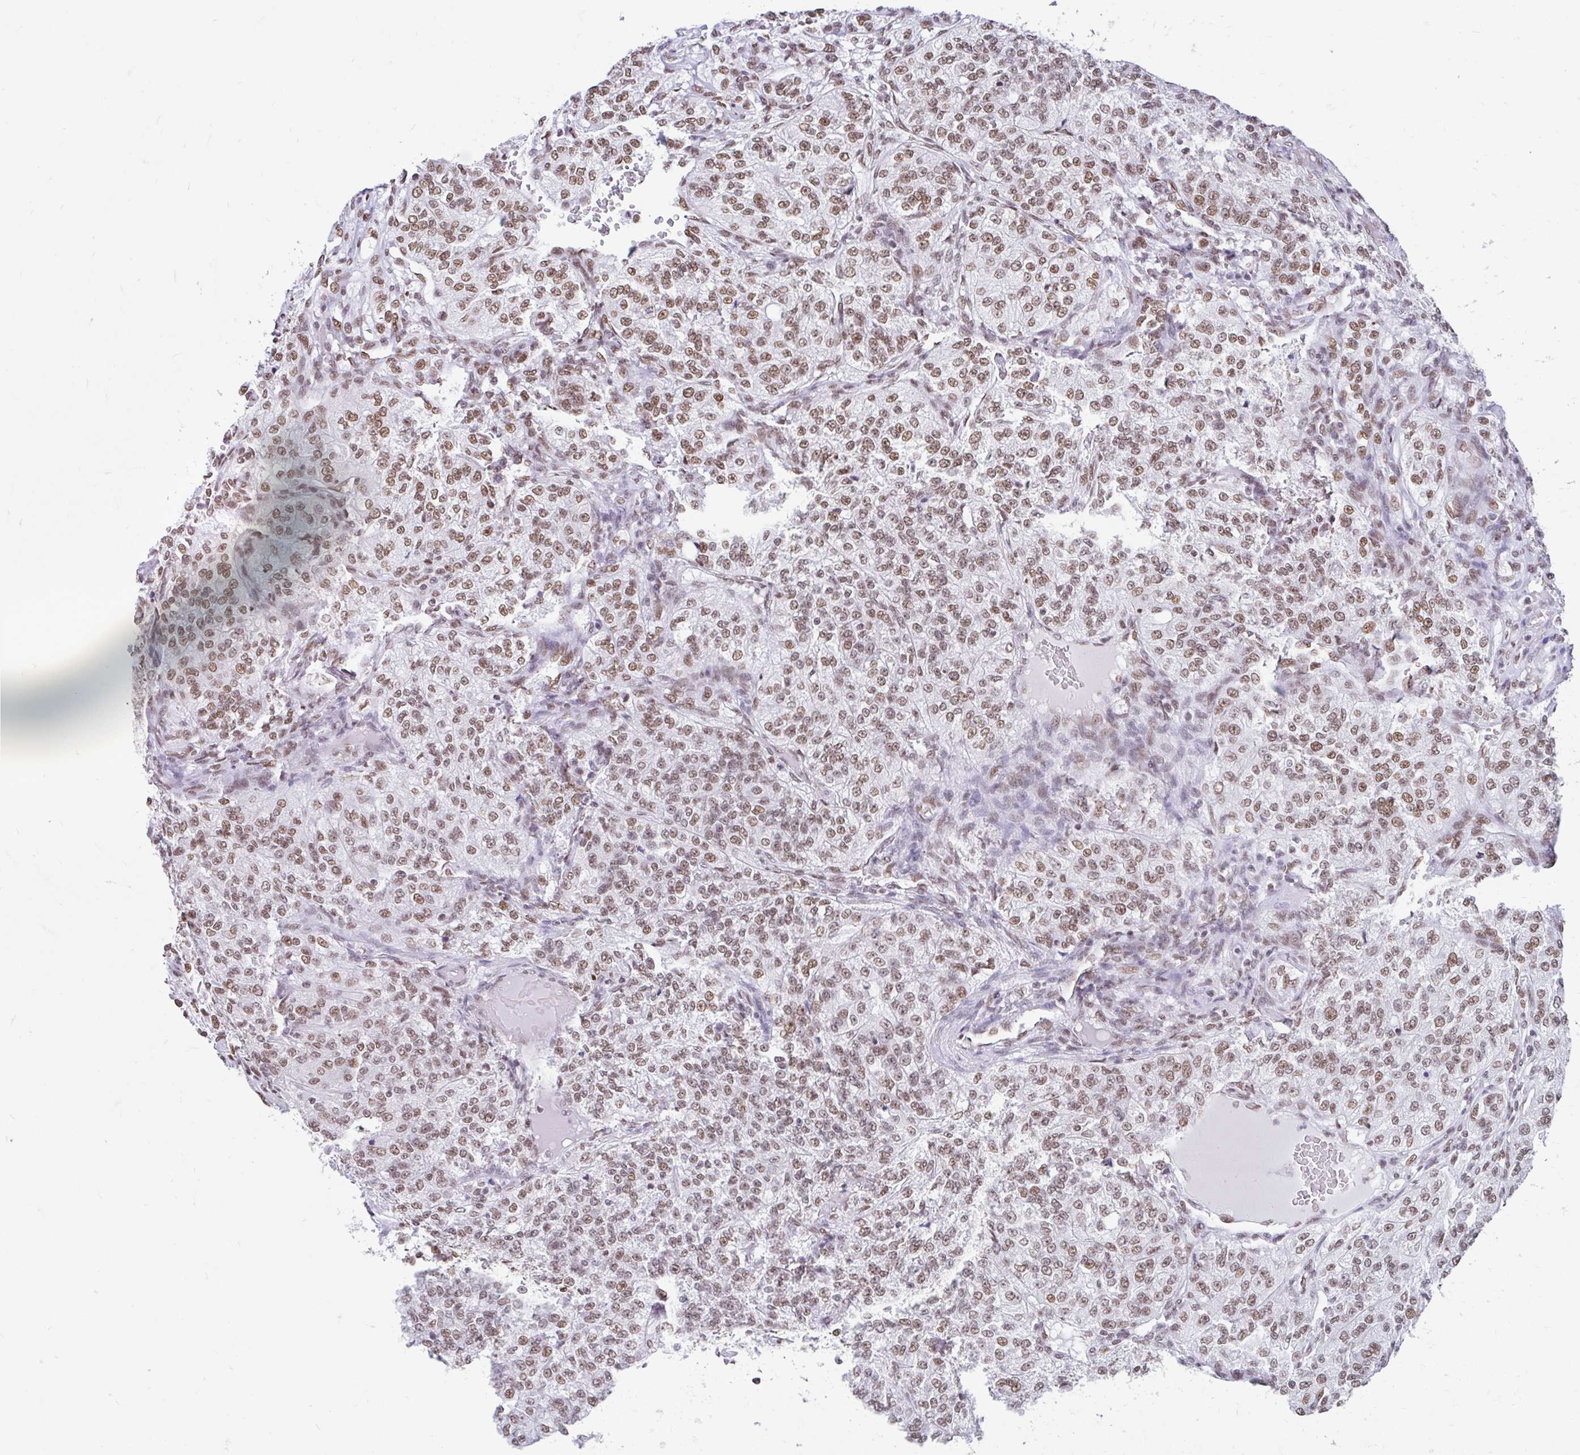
{"staining": {"intensity": "moderate", "quantity": ">75%", "location": "nuclear"}, "tissue": "renal cancer", "cell_type": "Tumor cells", "image_type": "cancer", "snomed": [{"axis": "morphology", "description": "Adenocarcinoma, NOS"}, {"axis": "topography", "description": "Kidney"}], "caption": "Brown immunohistochemical staining in human renal cancer reveals moderate nuclear expression in approximately >75% of tumor cells. (IHC, brightfield microscopy, high magnification).", "gene": "KHDRBS1", "patient": {"sex": "female", "age": 63}}